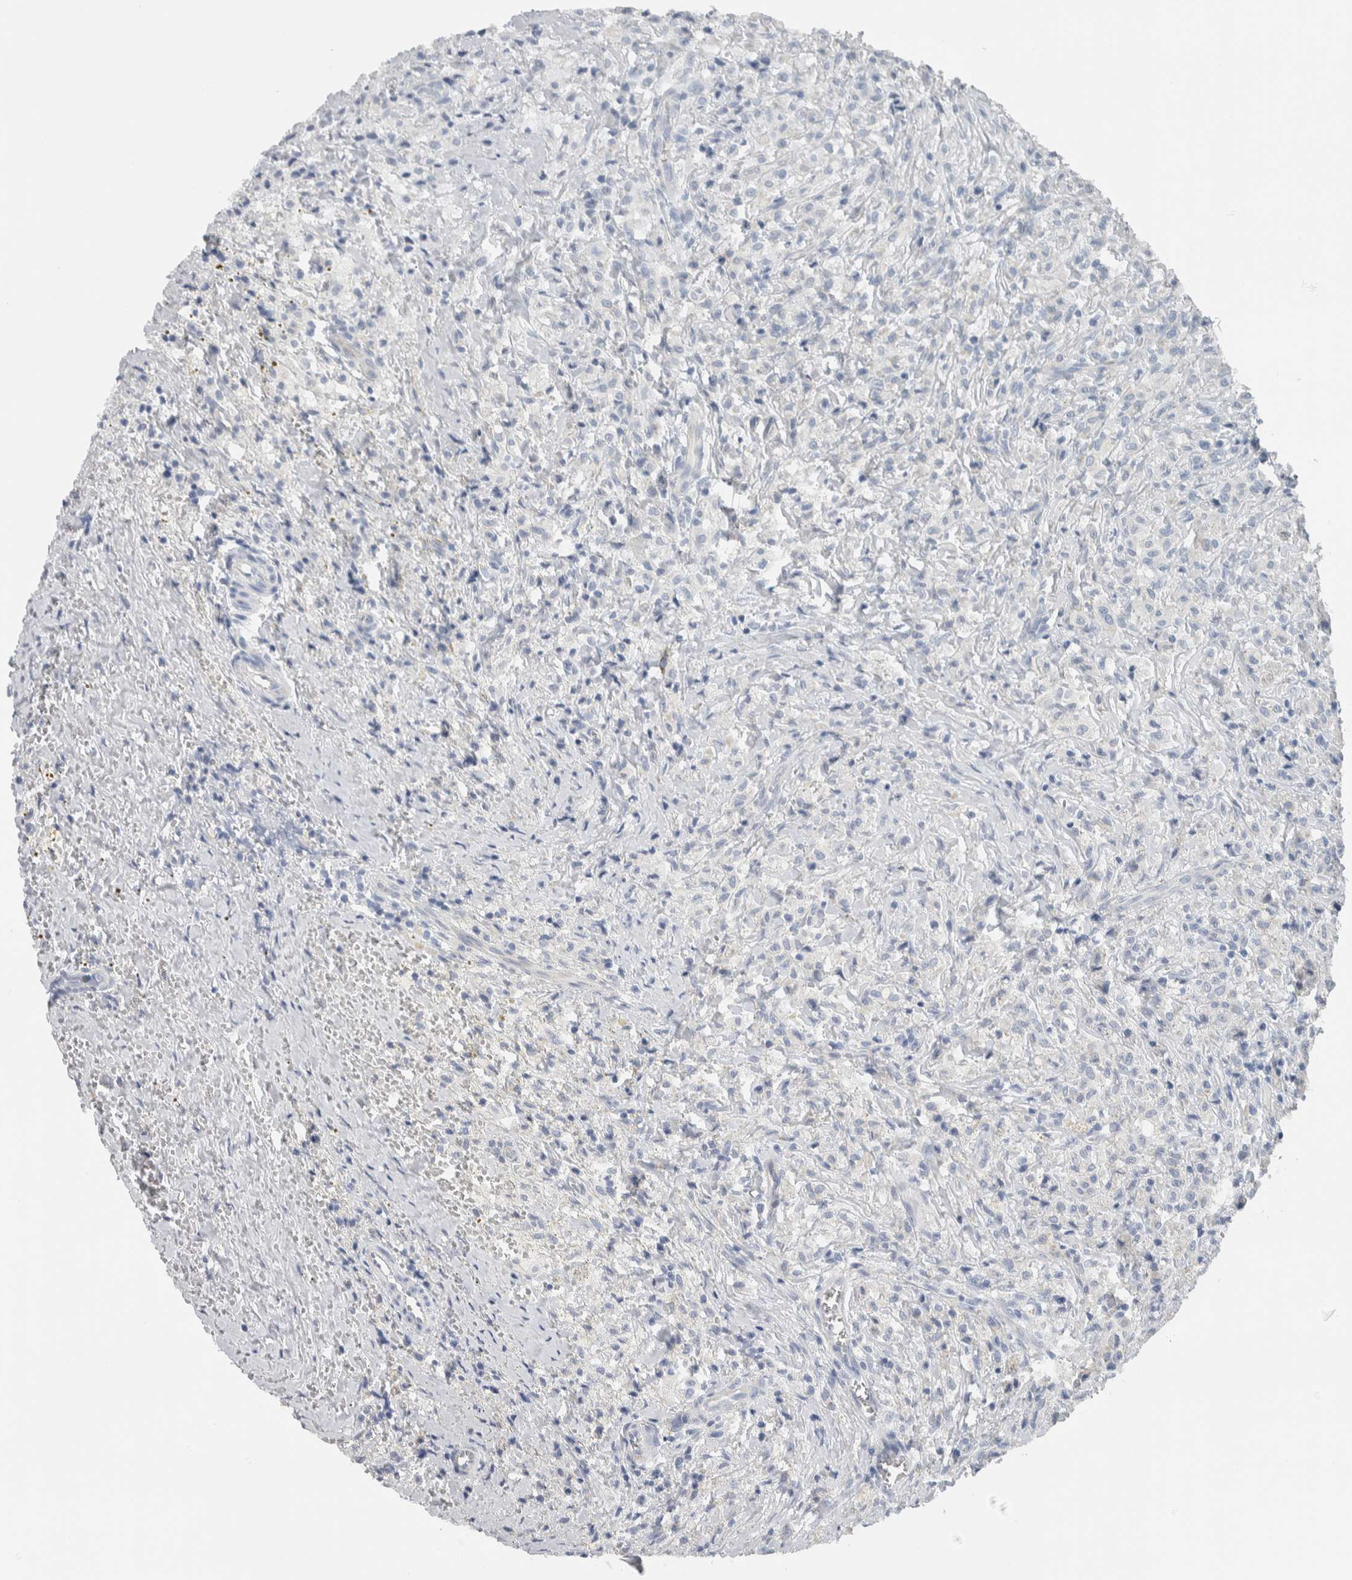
{"staining": {"intensity": "negative", "quantity": "none", "location": "none"}, "tissue": "testis cancer", "cell_type": "Tumor cells", "image_type": "cancer", "snomed": [{"axis": "morphology", "description": "Carcinoma, Embryonal, NOS"}, {"axis": "topography", "description": "Testis"}], "caption": "Tumor cells show no significant protein expression in testis embryonal carcinoma.", "gene": "NEFM", "patient": {"sex": "male", "age": 2}}